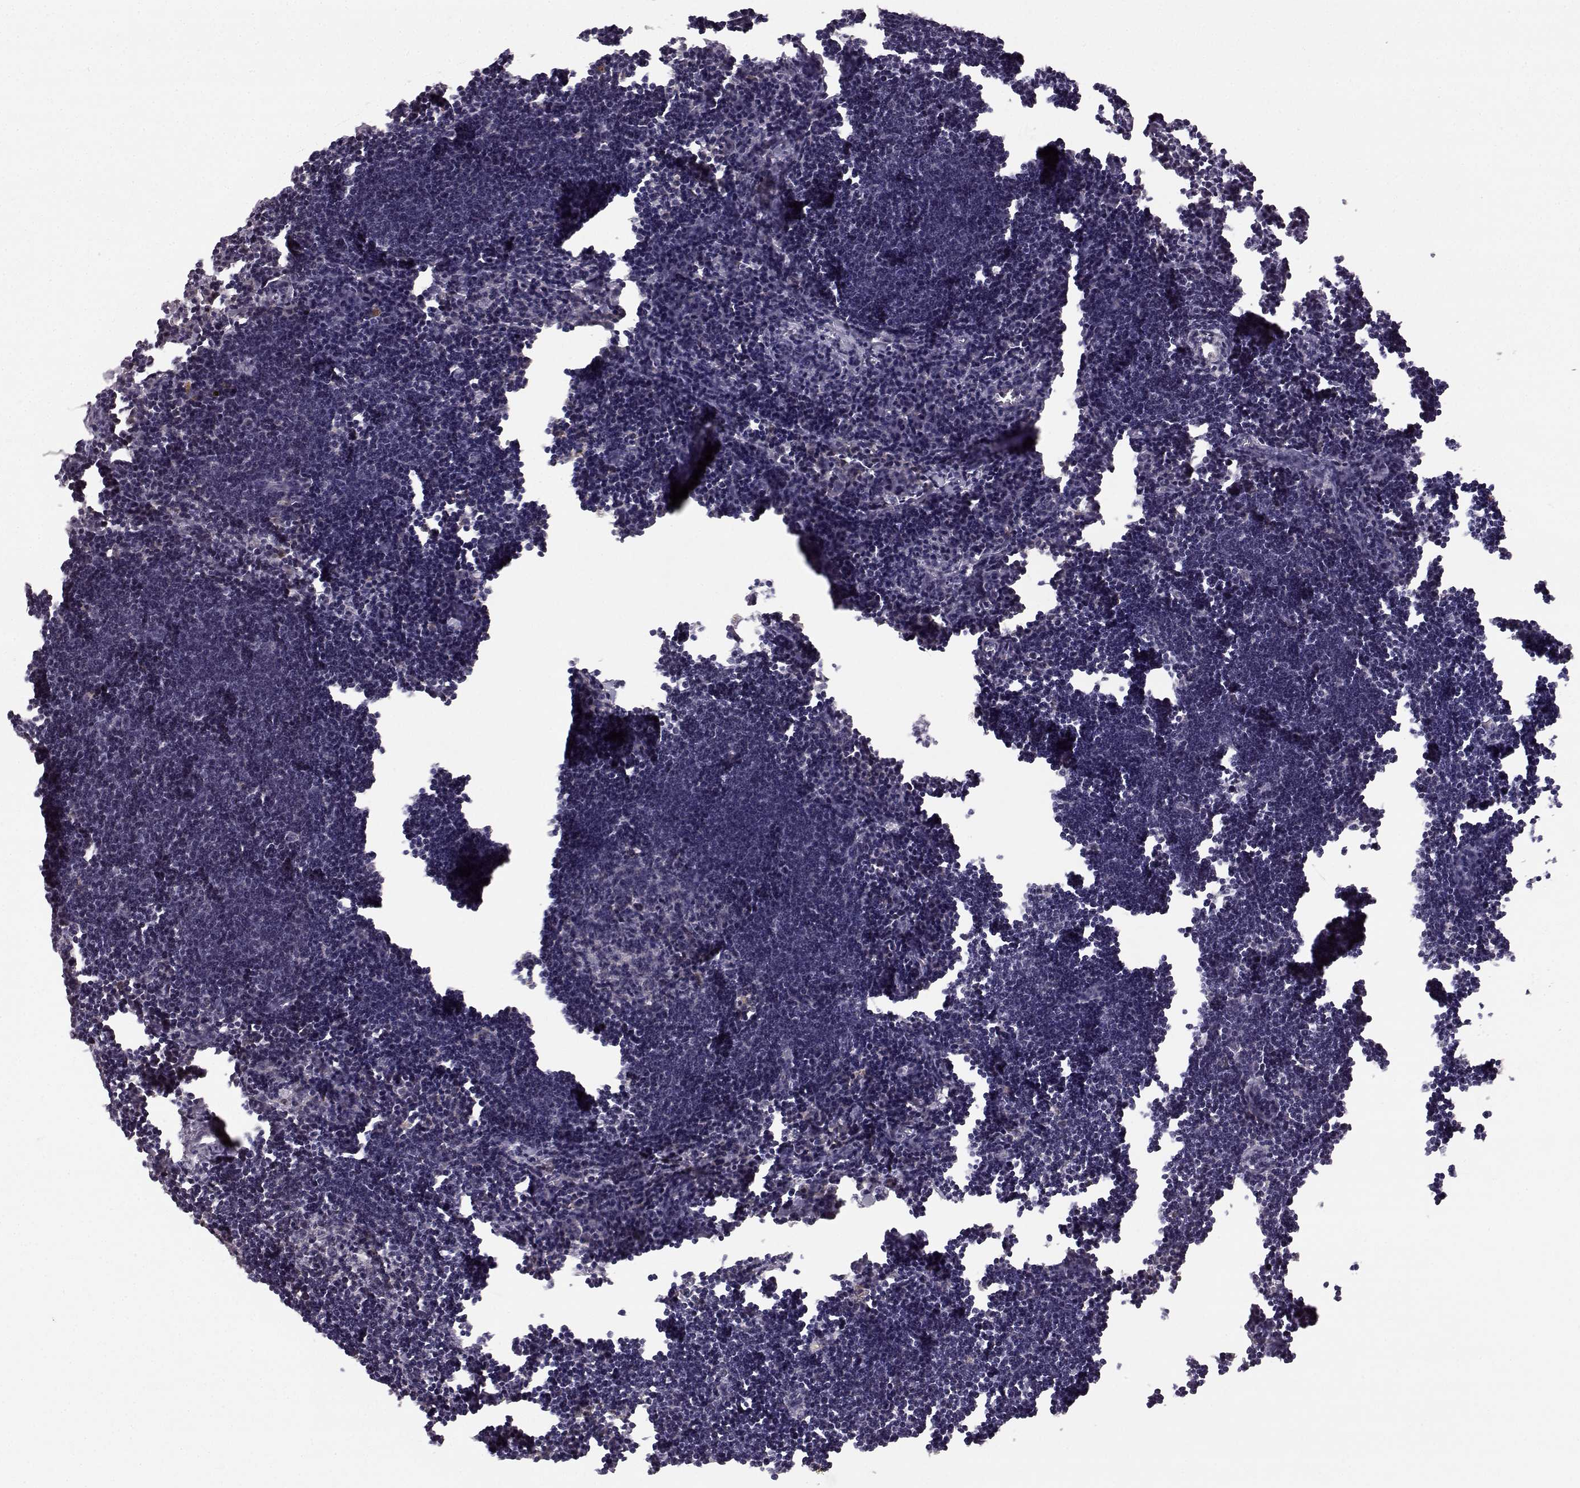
{"staining": {"intensity": "moderate", "quantity": "<25%", "location": "cytoplasmic/membranous"}, "tissue": "lymph node", "cell_type": "Non-germinal center cells", "image_type": "normal", "snomed": [{"axis": "morphology", "description": "Normal tissue, NOS"}, {"axis": "topography", "description": "Lymph node"}], "caption": "A brown stain labels moderate cytoplasmic/membranous positivity of a protein in non-germinal center cells of benign human lymph node.", "gene": "SPAG17", "patient": {"sex": "male", "age": 55}}